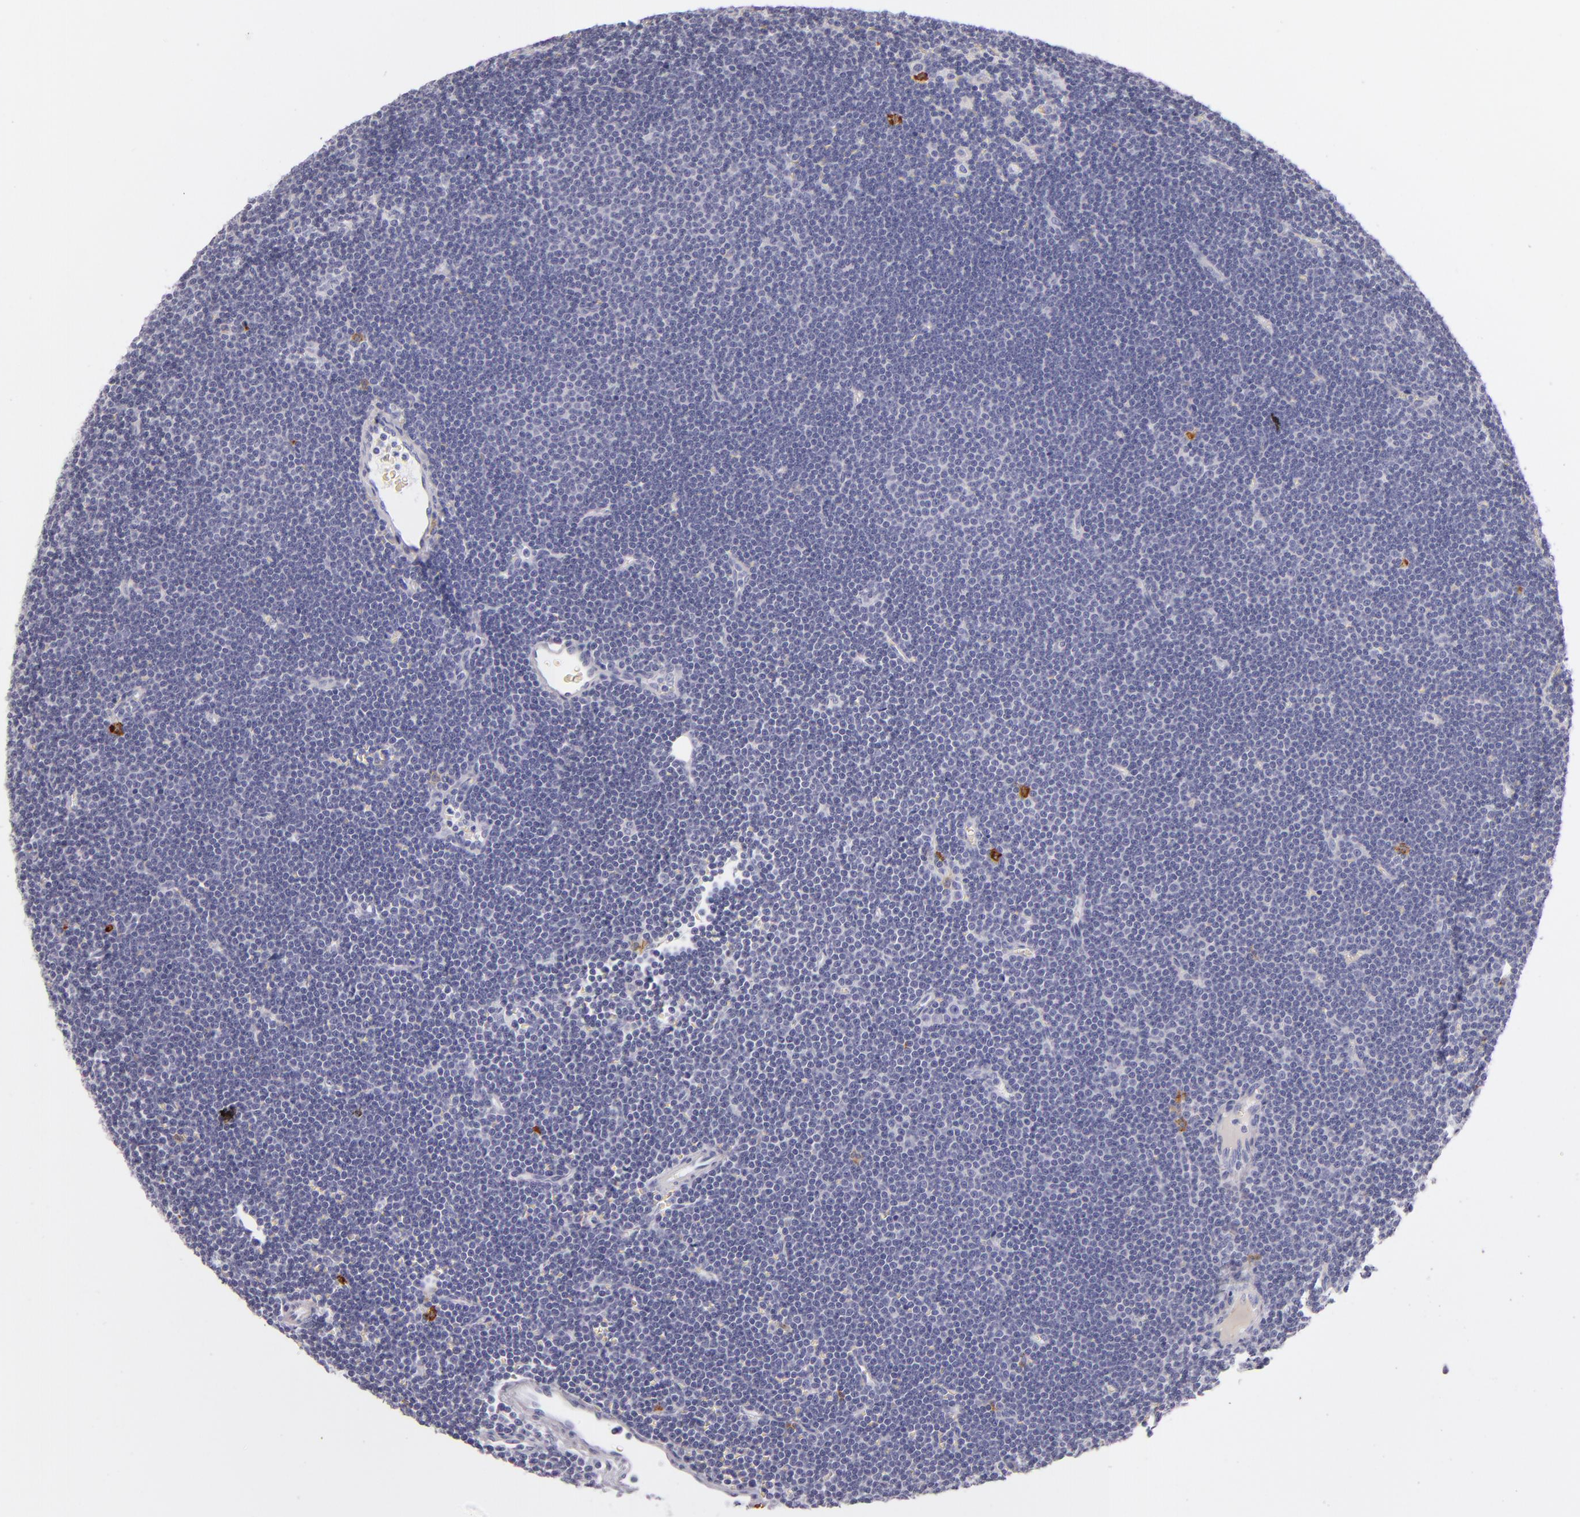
{"staining": {"intensity": "negative", "quantity": "none", "location": "none"}, "tissue": "lymphoma", "cell_type": "Tumor cells", "image_type": "cancer", "snomed": [{"axis": "morphology", "description": "Malignant lymphoma, non-Hodgkin's type, Low grade"}, {"axis": "topography", "description": "Lymph node"}], "caption": "Tumor cells show no significant protein positivity in low-grade malignant lymphoma, non-Hodgkin's type.", "gene": "CD207", "patient": {"sex": "female", "age": 73}}